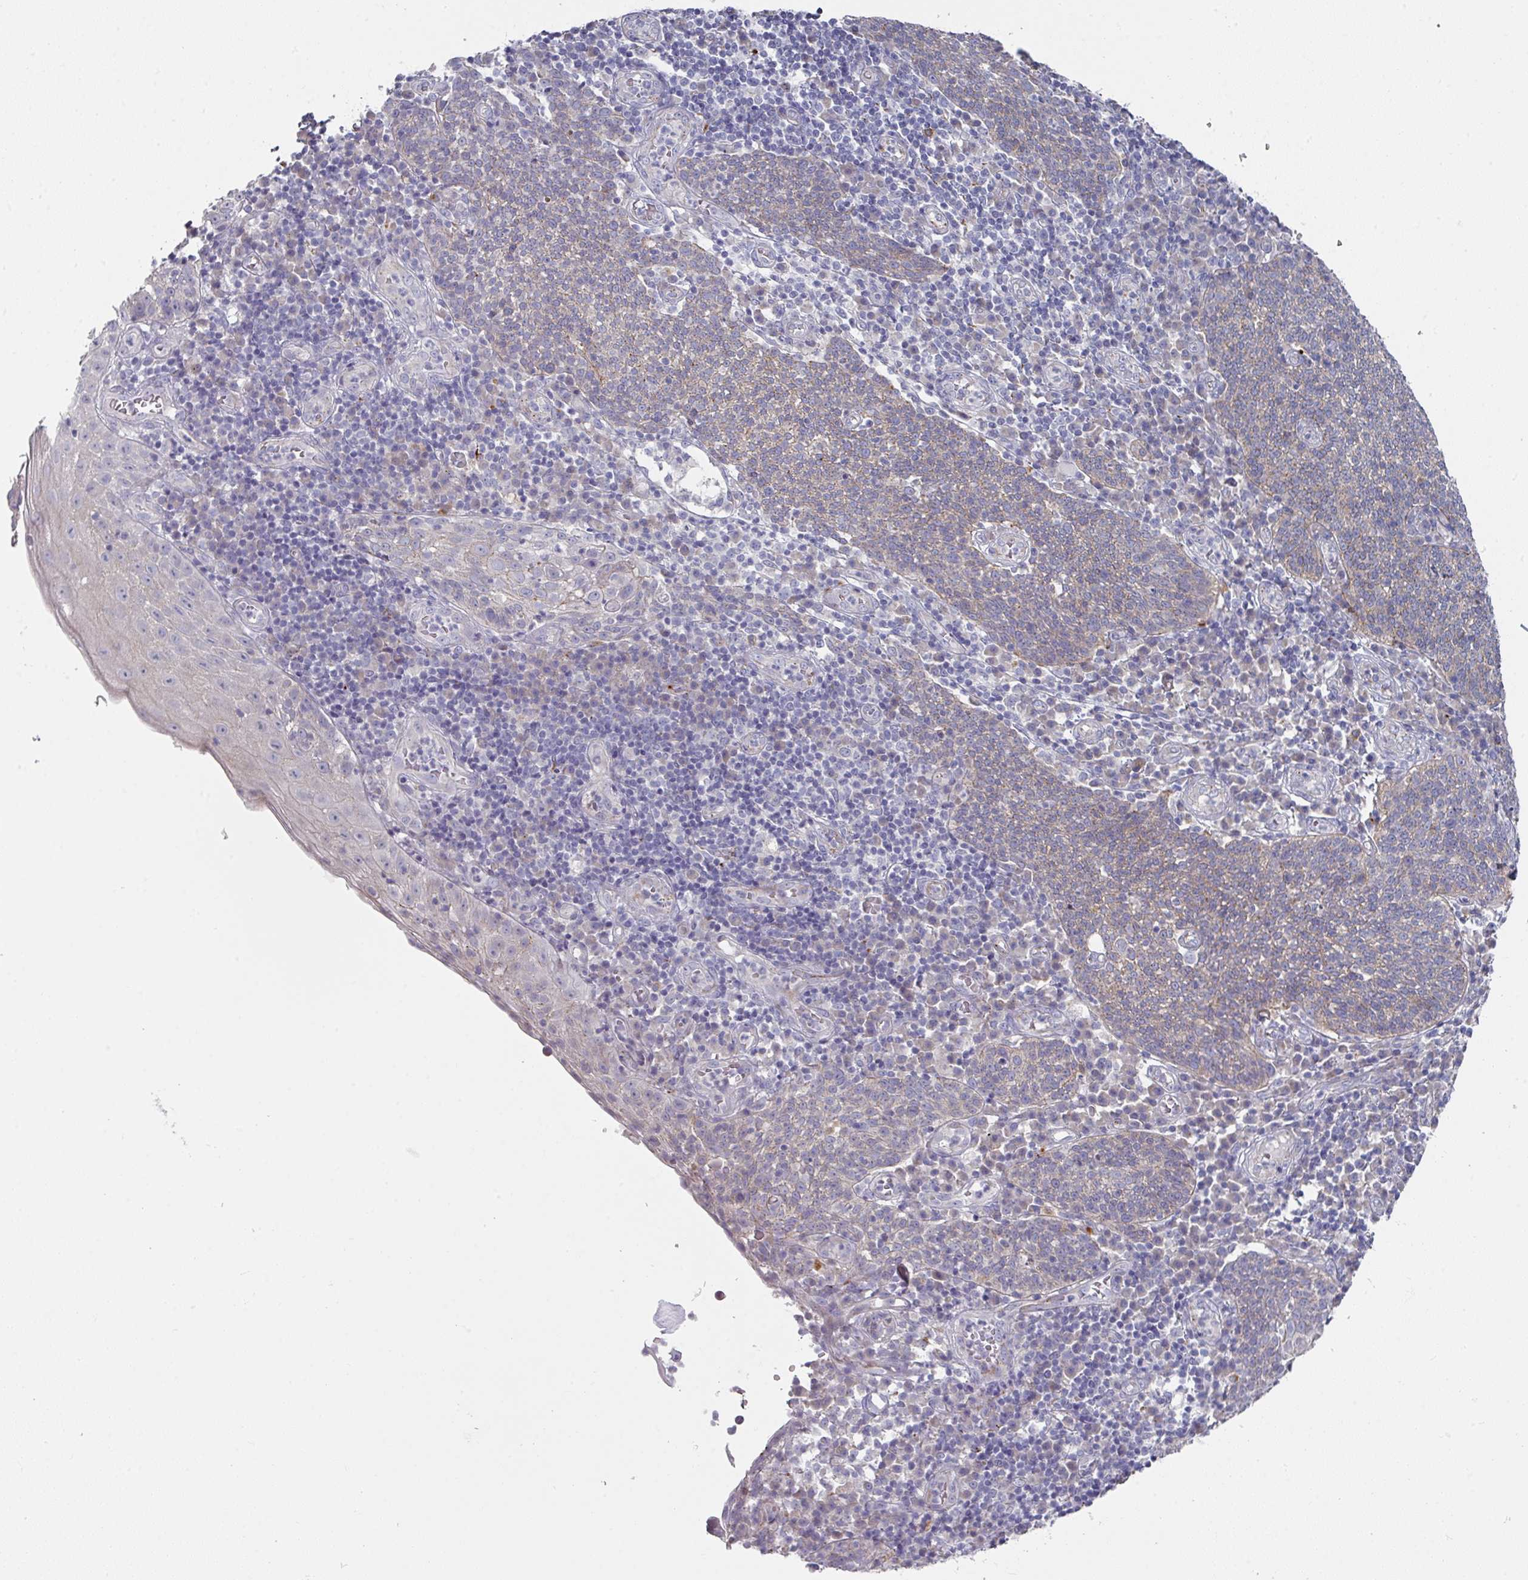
{"staining": {"intensity": "weak", "quantity": "25%-75%", "location": "cytoplasmic/membranous"}, "tissue": "cervical cancer", "cell_type": "Tumor cells", "image_type": "cancer", "snomed": [{"axis": "morphology", "description": "Squamous cell carcinoma, NOS"}, {"axis": "topography", "description": "Cervix"}], "caption": "Squamous cell carcinoma (cervical) tissue exhibits weak cytoplasmic/membranous staining in about 25%-75% of tumor cells, visualized by immunohistochemistry.", "gene": "NT5C1A", "patient": {"sex": "female", "age": 34}}